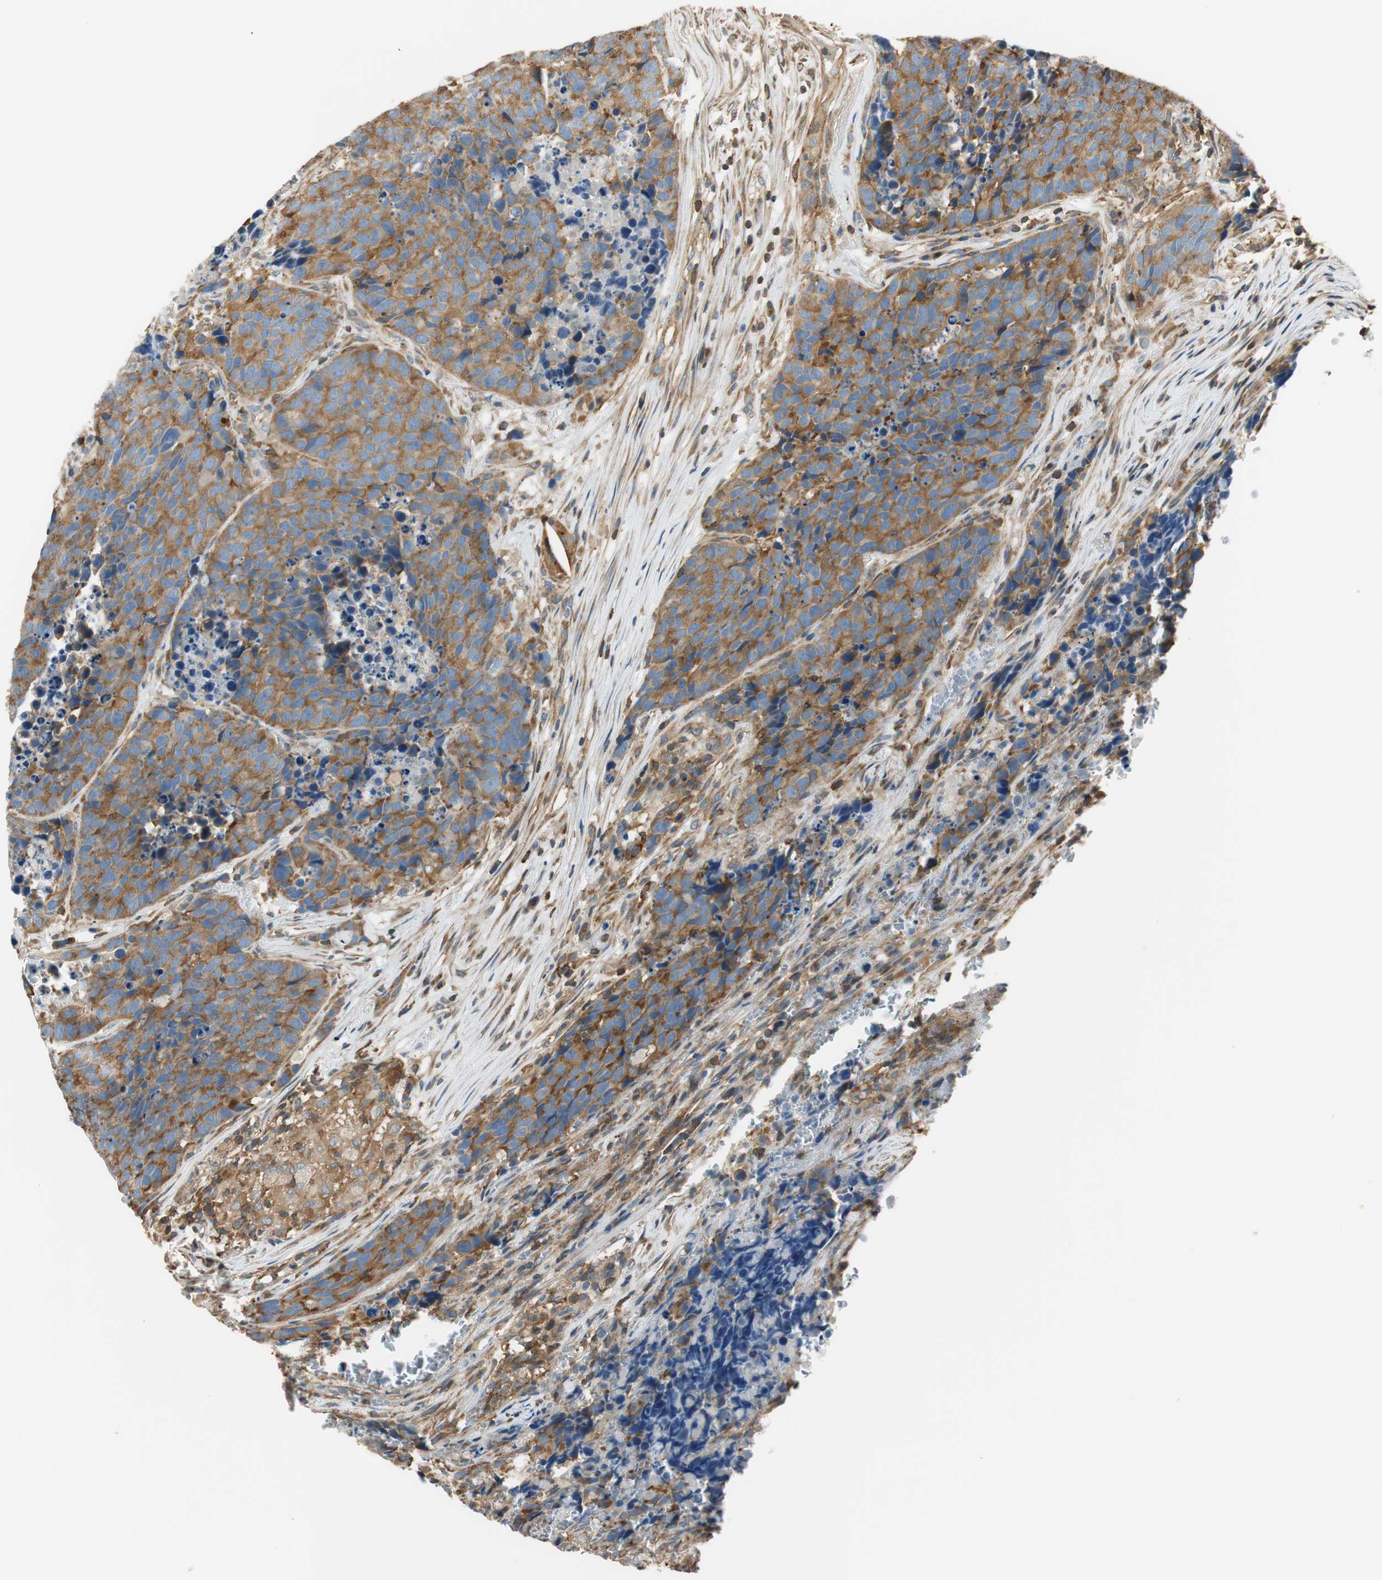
{"staining": {"intensity": "moderate", "quantity": ">75%", "location": "cytoplasmic/membranous"}, "tissue": "carcinoid", "cell_type": "Tumor cells", "image_type": "cancer", "snomed": [{"axis": "morphology", "description": "Carcinoid, malignant, NOS"}, {"axis": "topography", "description": "Lung"}], "caption": "Approximately >75% of tumor cells in human carcinoid exhibit moderate cytoplasmic/membranous protein expression as visualized by brown immunohistochemical staining.", "gene": "PI4K2B", "patient": {"sex": "male", "age": 60}}